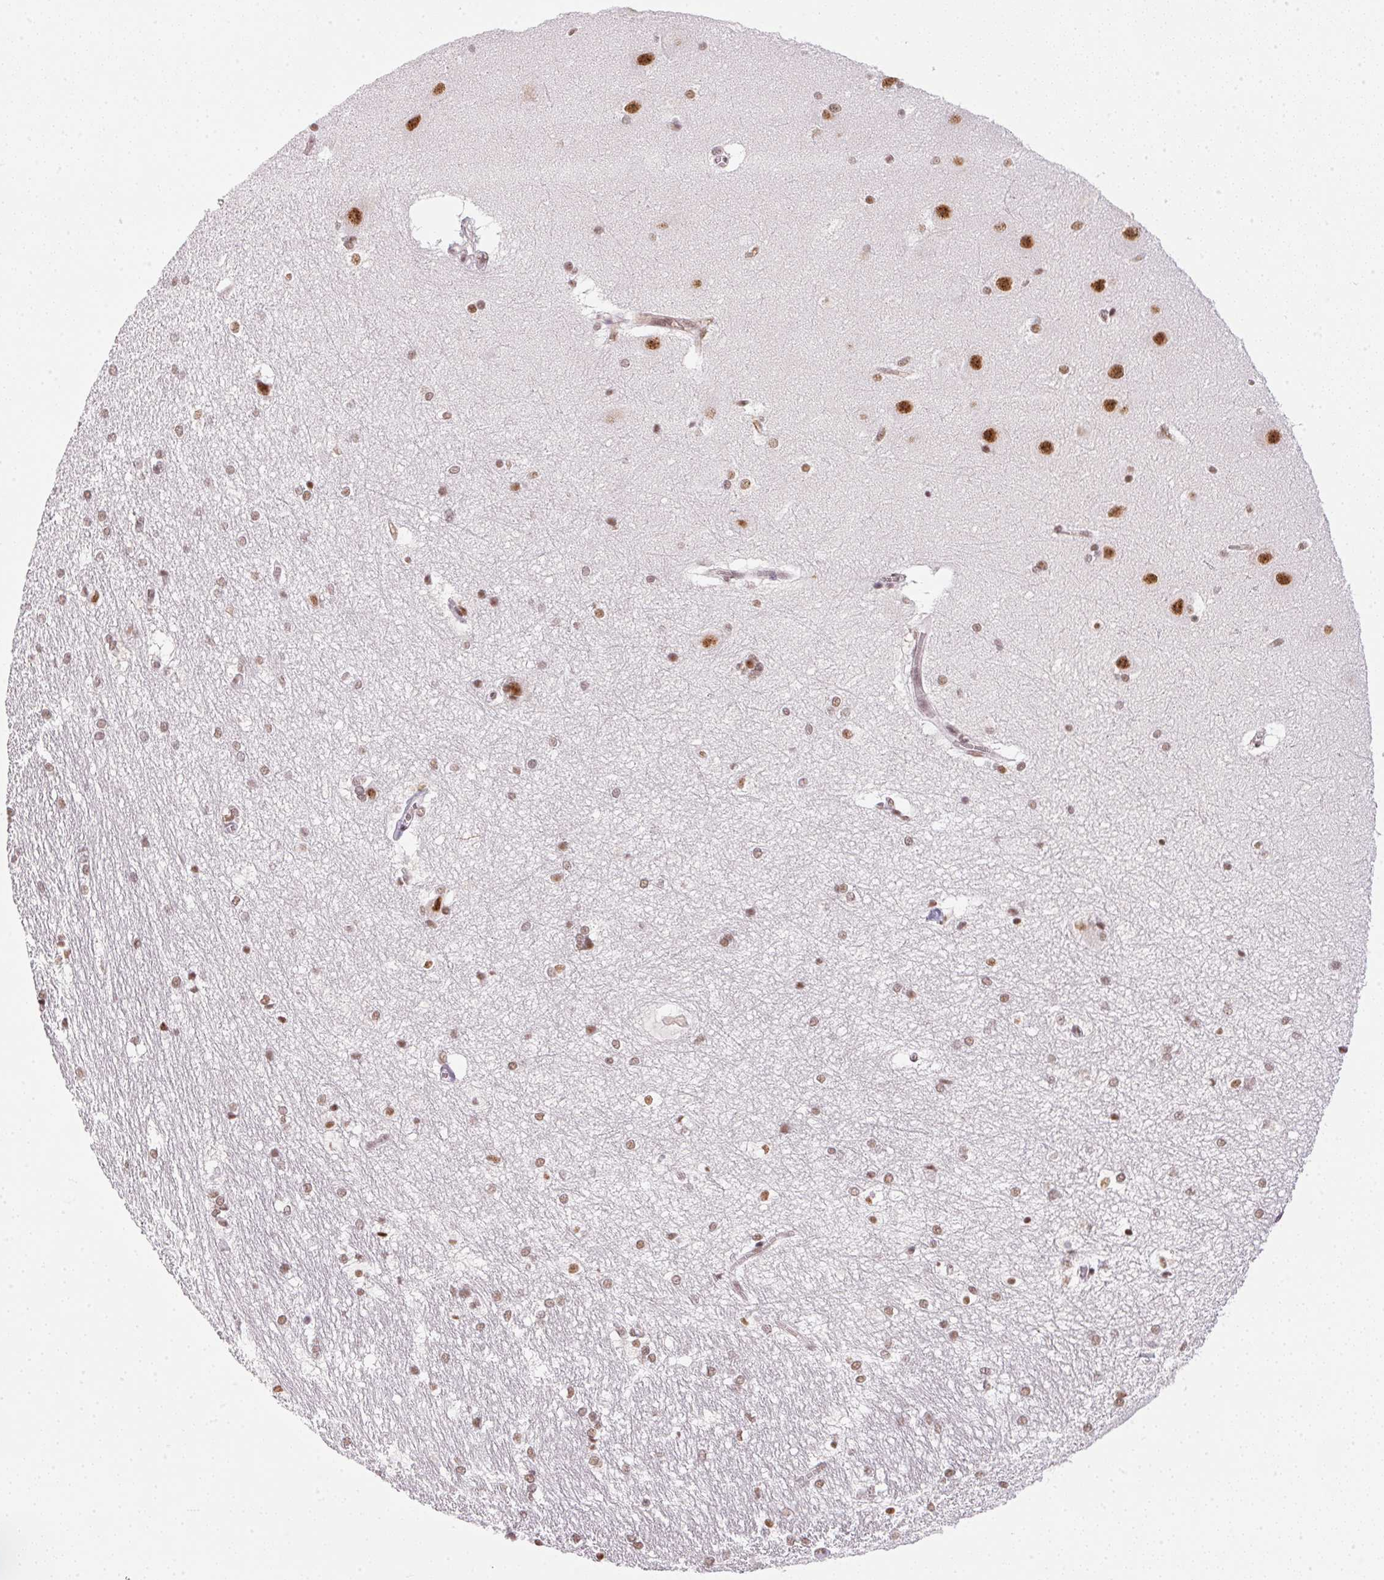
{"staining": {"intensity": "moderate", "quantity": "25%-75%", "location": "nuclear"}, "tissue": "hippocampus", "cell_type": "Glial cells", "image_type": "normal", "snomed": [{"axis": "morphology", "description": "Normal tissue, NOS"}, {"axis": "topography", "description": "Cerebral cortex"}, {"axis": "topography", "description": "Hippocampus"}], "caption": "Moderate nuclear protein expression is present in about 25%-75% of glial cells in hippocampus. The protein is shown in brown color, while the nuclei are stained blue.", "gene": "SRSF7", "patient": {"sex": "female", "age": 19}}